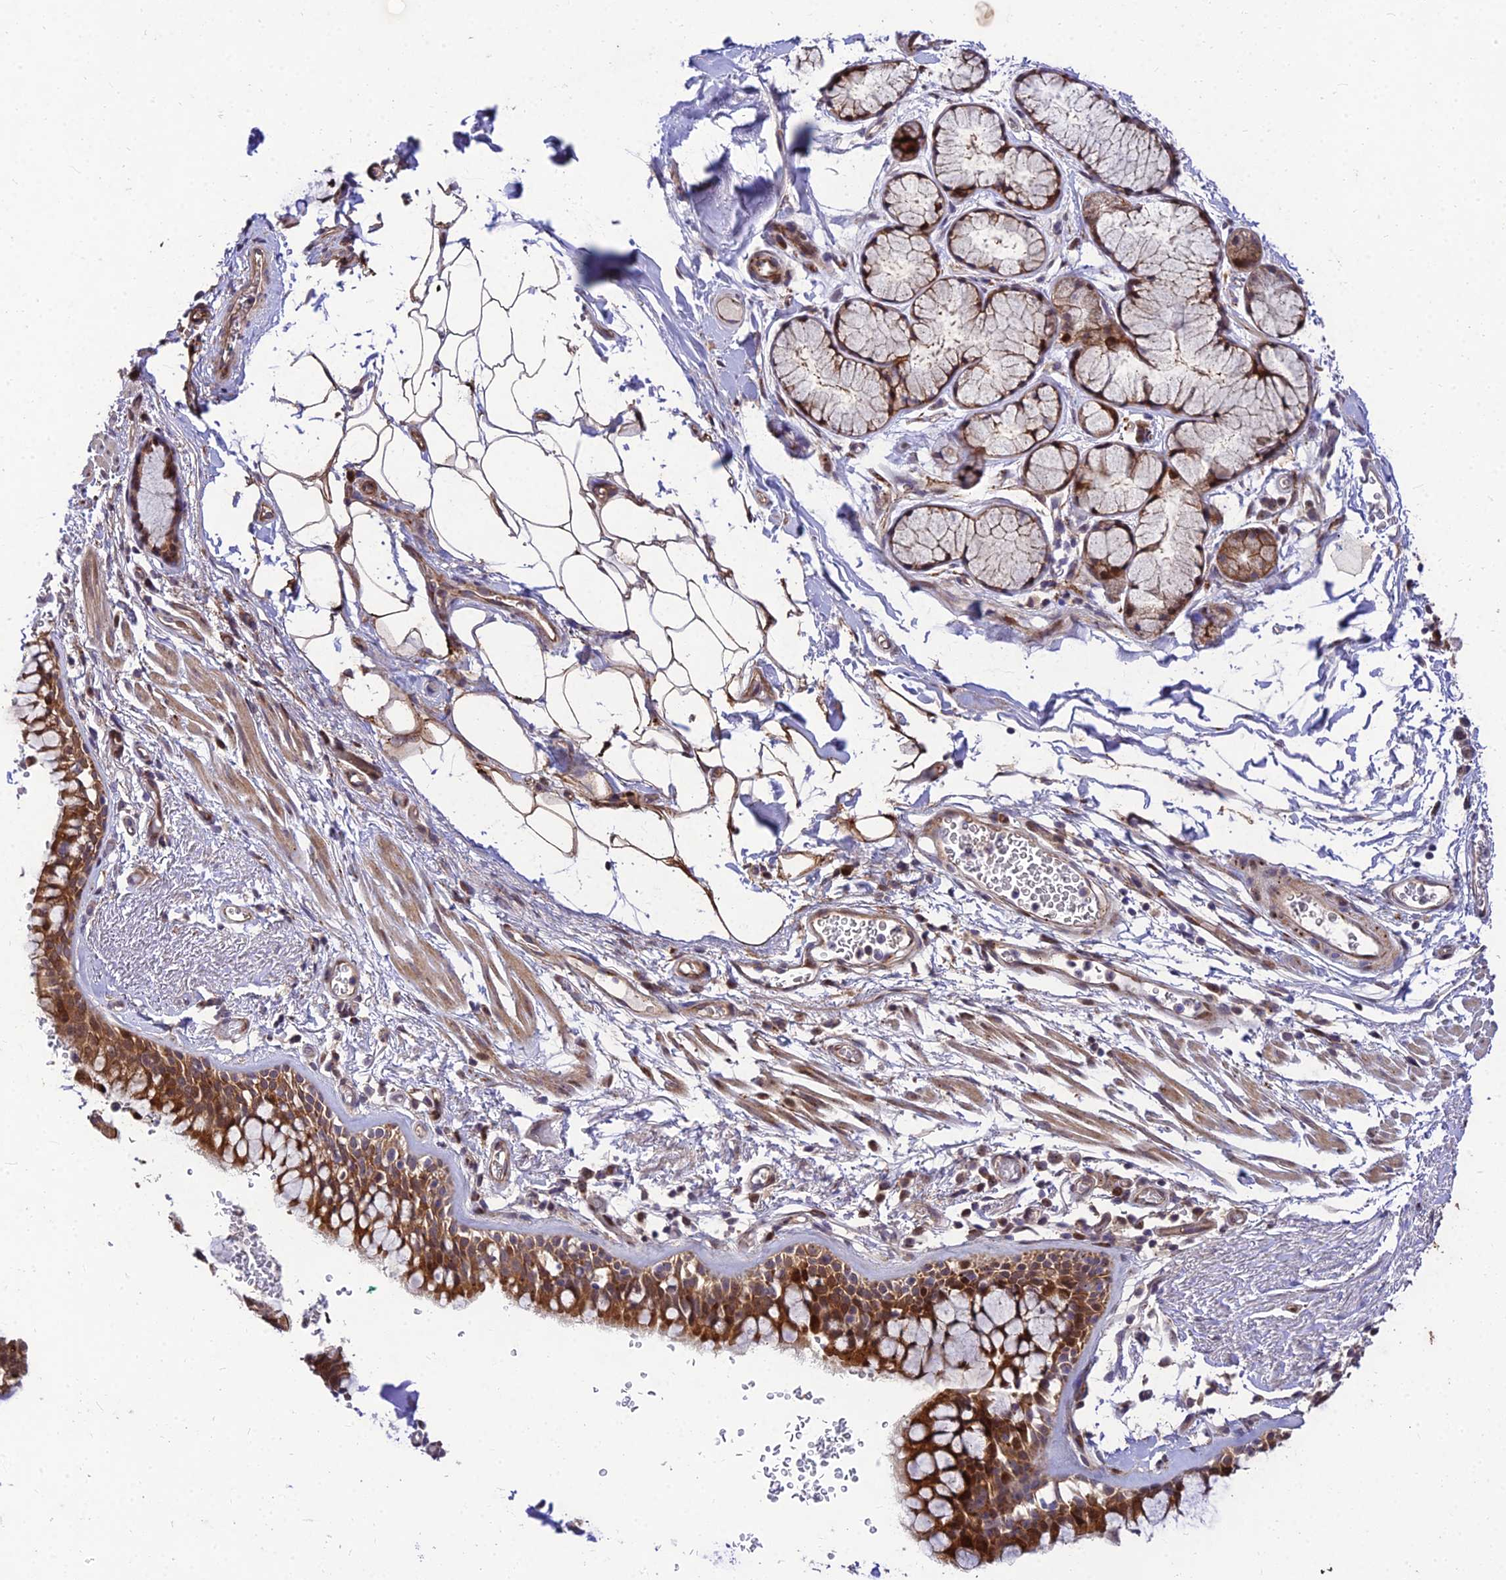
{"staining": {"intensity": "moderate", "quantity": ">75%", "location": "cytoplasmic/membranous"}, "tissue": "bronchus", "cell_type": "Respiratory epithelial cells", "image_type": "normal", "snomed": [{"axis": "morphology", "description": "Normal tissue, NOS"}, {"axis": "topography", "description": "Bronchus"}], "caption": "IHC staining of normal bronchus, which displays medium levels of moderate cytoplasmic/membranous staining in about >75% of respiratory epithelial cells indicating moderate cytoplasmic/membranous protein expression. The staining was performed using DAB (brown) for protein detection and nuclei were counterstained in hematoxylin (blue).", "gene": "MKKS", "patient": {"sex": "male", "age": 65}}